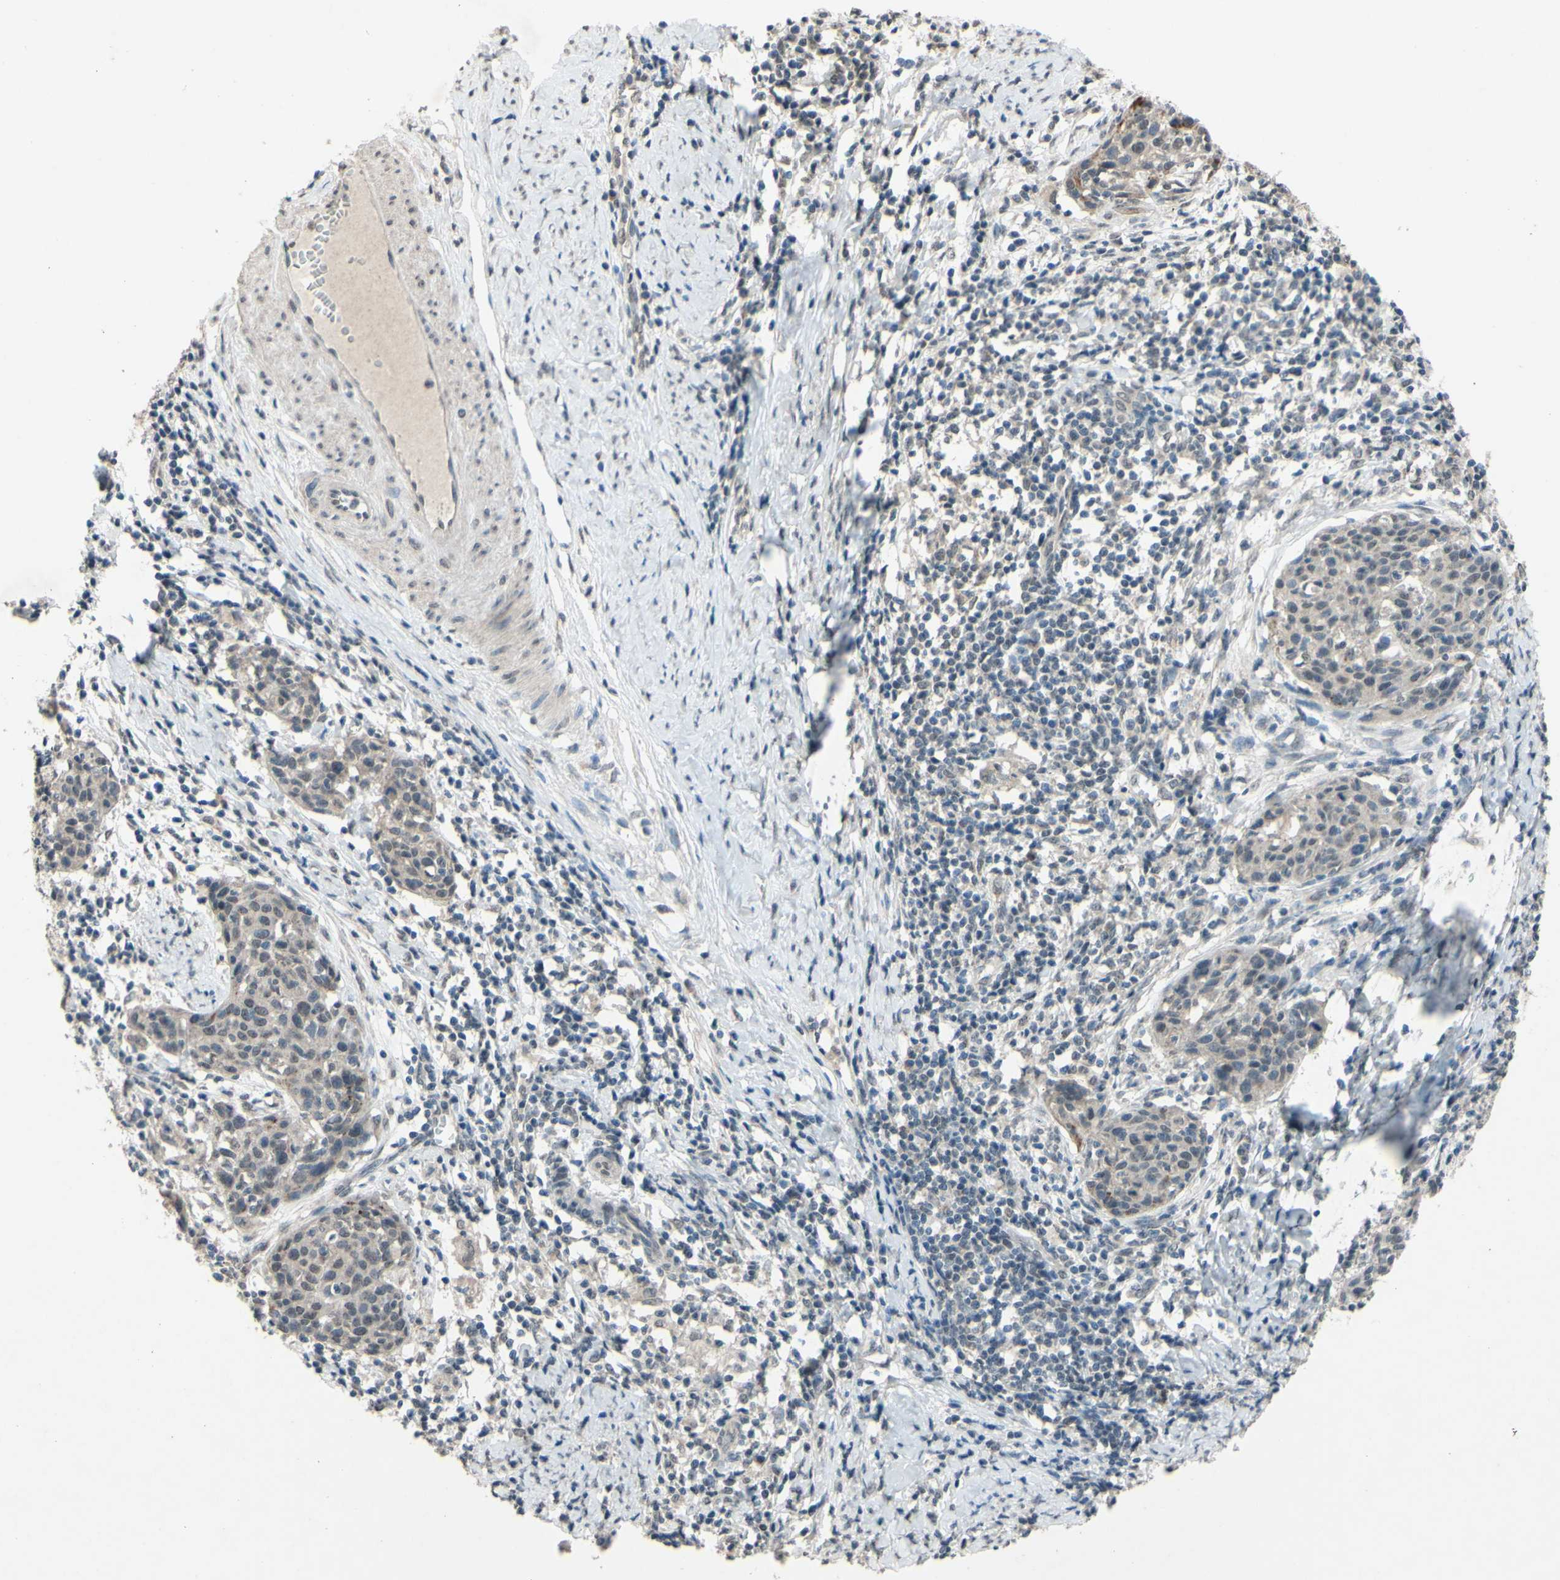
{"staining": {"intensity": "weak", "quantity": "<25%", "location": "cytoplasmic/membranous"}, "tissue": "cervical cancer", "cell_type": "Tumor cells", "image_type": "cancer", "snomed": [{"axis": "morphology", "description": "Squamous cell carcinoma, NOS"}, {"axis": "topography", "description": "Cervix"}], "caption": "Immunohistochemical staining of cervical squamous cell carcinoma shows no significant staining in tumor cells.", "gene": "CDCP1", "patient": {"sex": "female", "age": 38}}